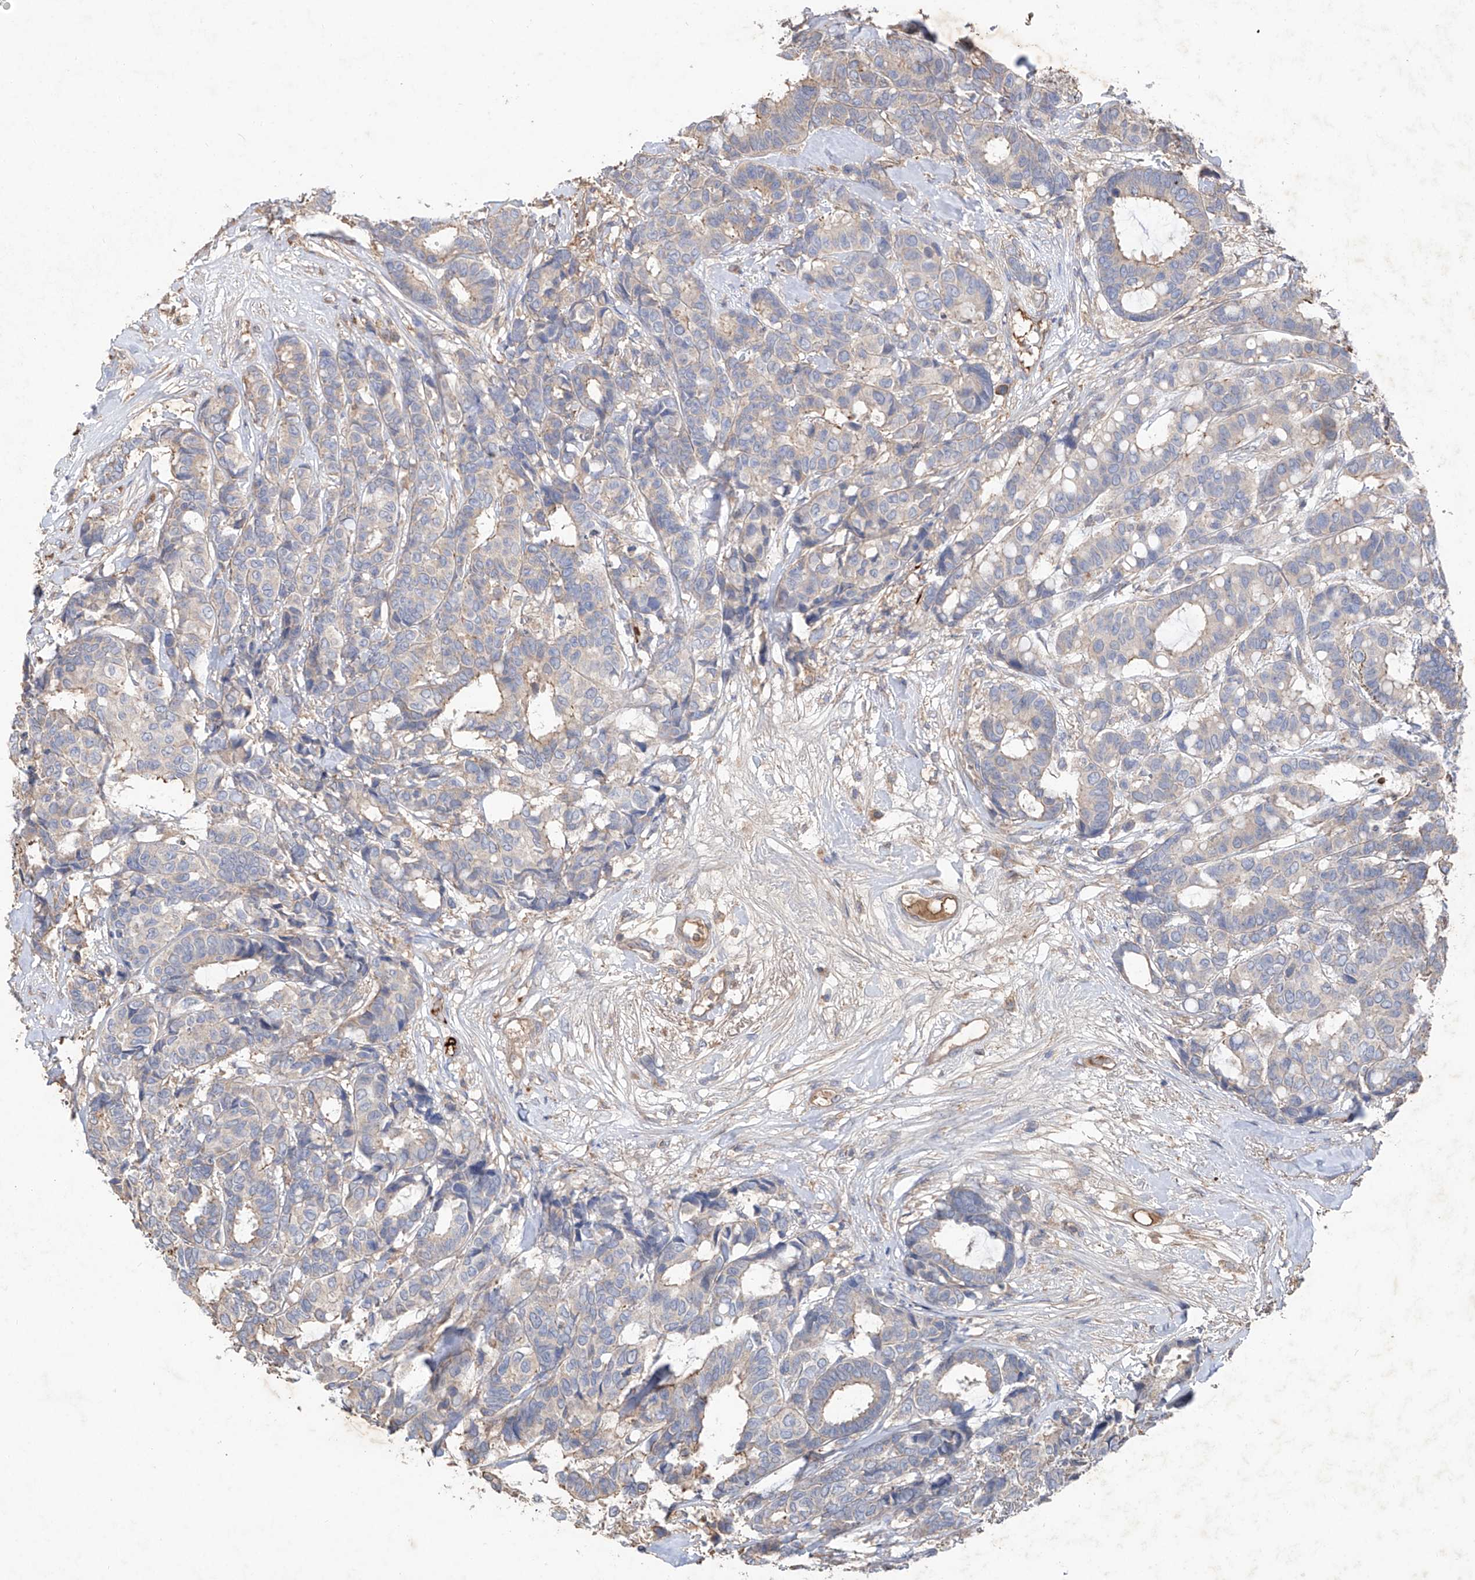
{"staining": {"intensity": "weak", "quantity": "<25%", "location": "cytoplasmic/membranous"}, "tissue": "breast cancer", "cell_type": "Tumor cells", "image_type": "cancer", "snomed": [{"axis": "morphology", "description": "Duct carcinoma"}, {"axis": "topography", "description": "Breast"}], "caption": "Tumor cells show no significant positivity in breast cancer (infiltrating ductal carcinoma).", "gene": "EDN1", "patient": {"sex": "female", "age": 87}}